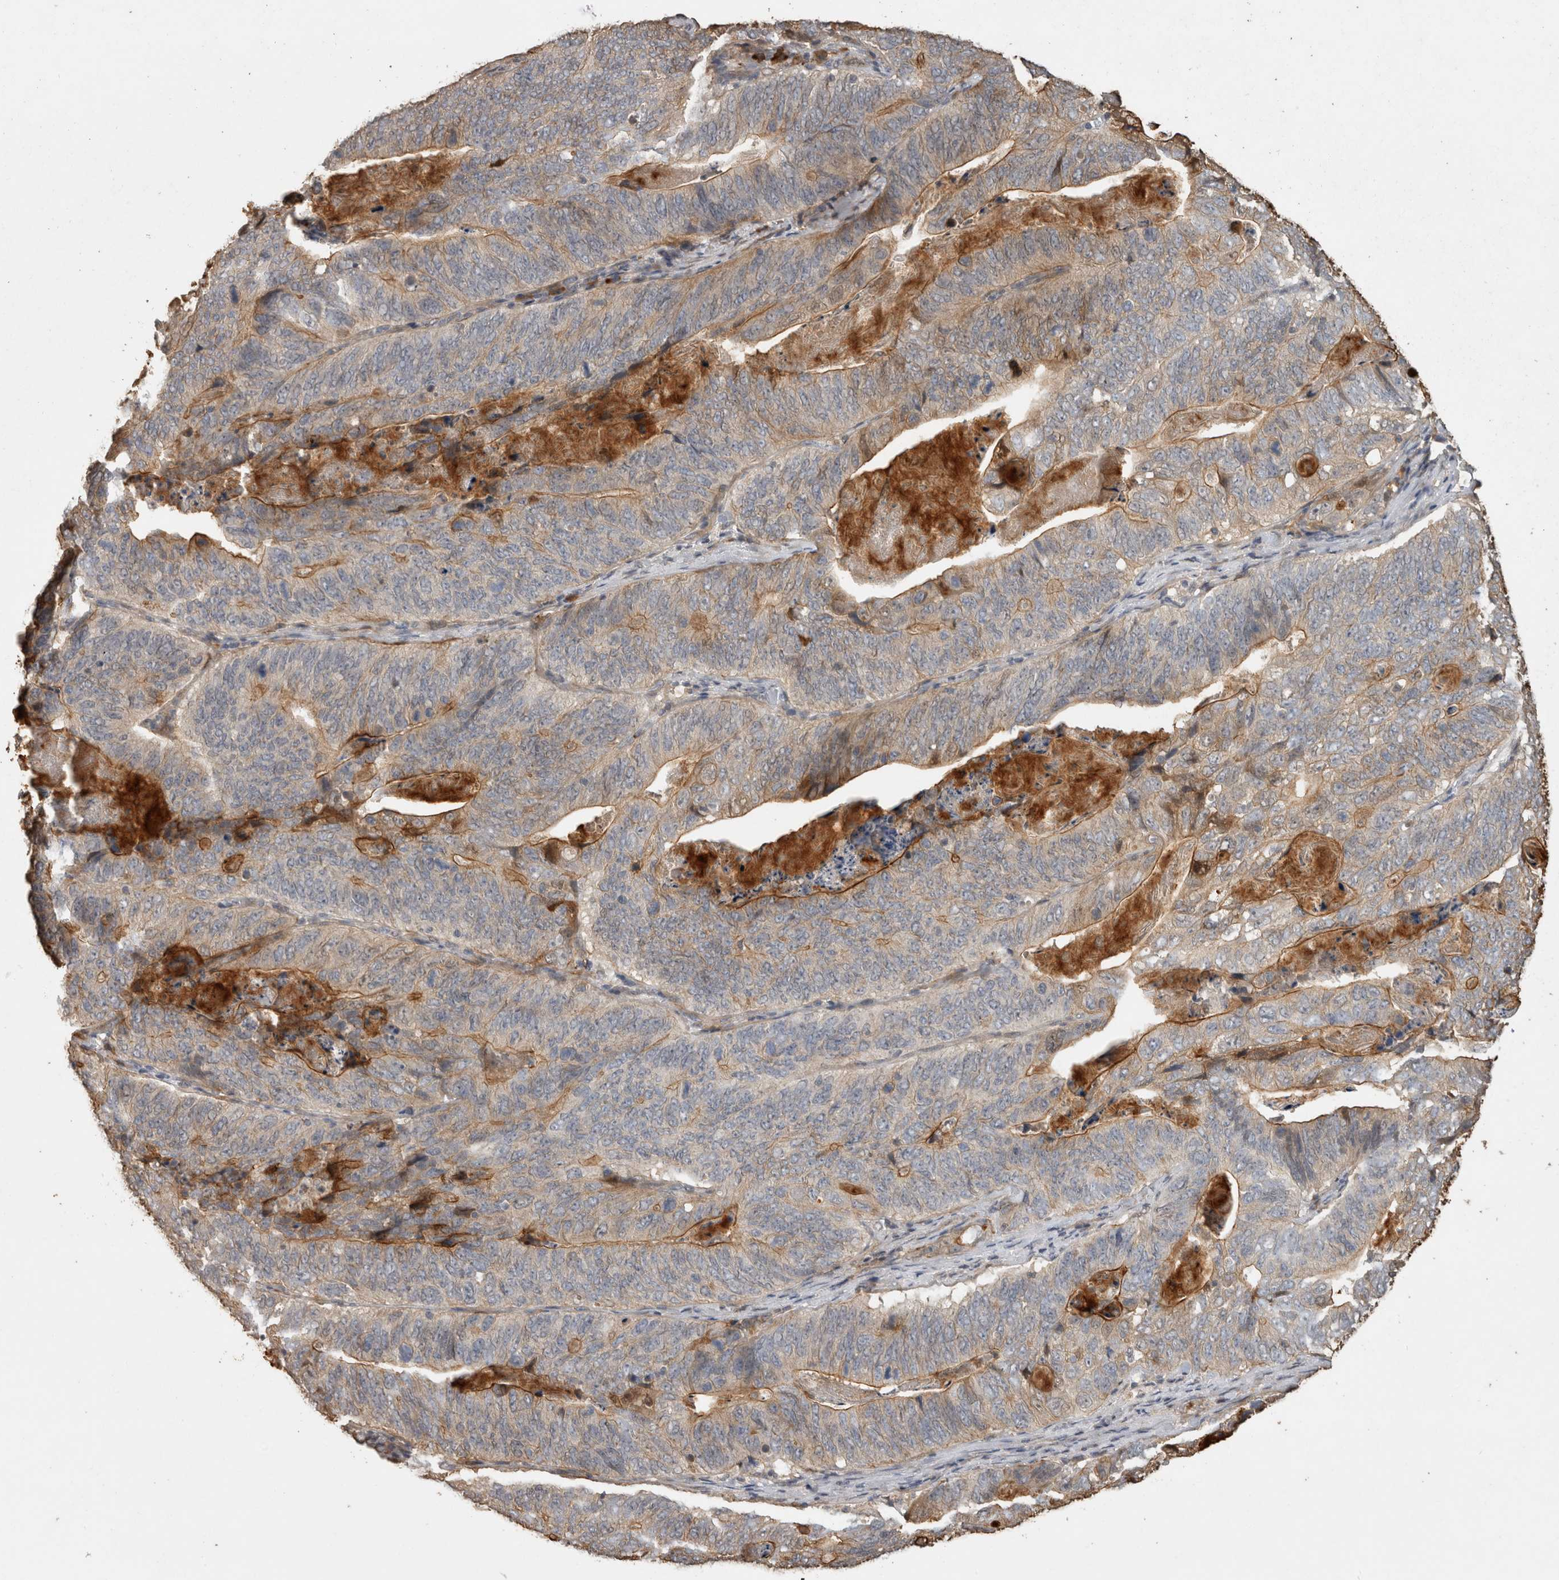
{"staining": {"intensity": "moderate", "quantity": "<25%", "location": "cytoplasmic/membranous"}, "tissue": "stomach cancer", "cell_type": "Tumor cells", "image_type": "cancer", "snomed": [{"axis": "morphology", "description": "Normal tissue, NOS"}, {"axis": "morphology", "description": "Adenocarcinoma, NOS"}, {"axis": "topography", "description": "Stomach"}], "caption": "Tumor cells display low levels of moderate cytoplasmic/membranous staining in approximately <25% of cells in stomach adenocarcinoma.", "gene": "RHPN1", "patient": {"sex": "female", "age": 89}}